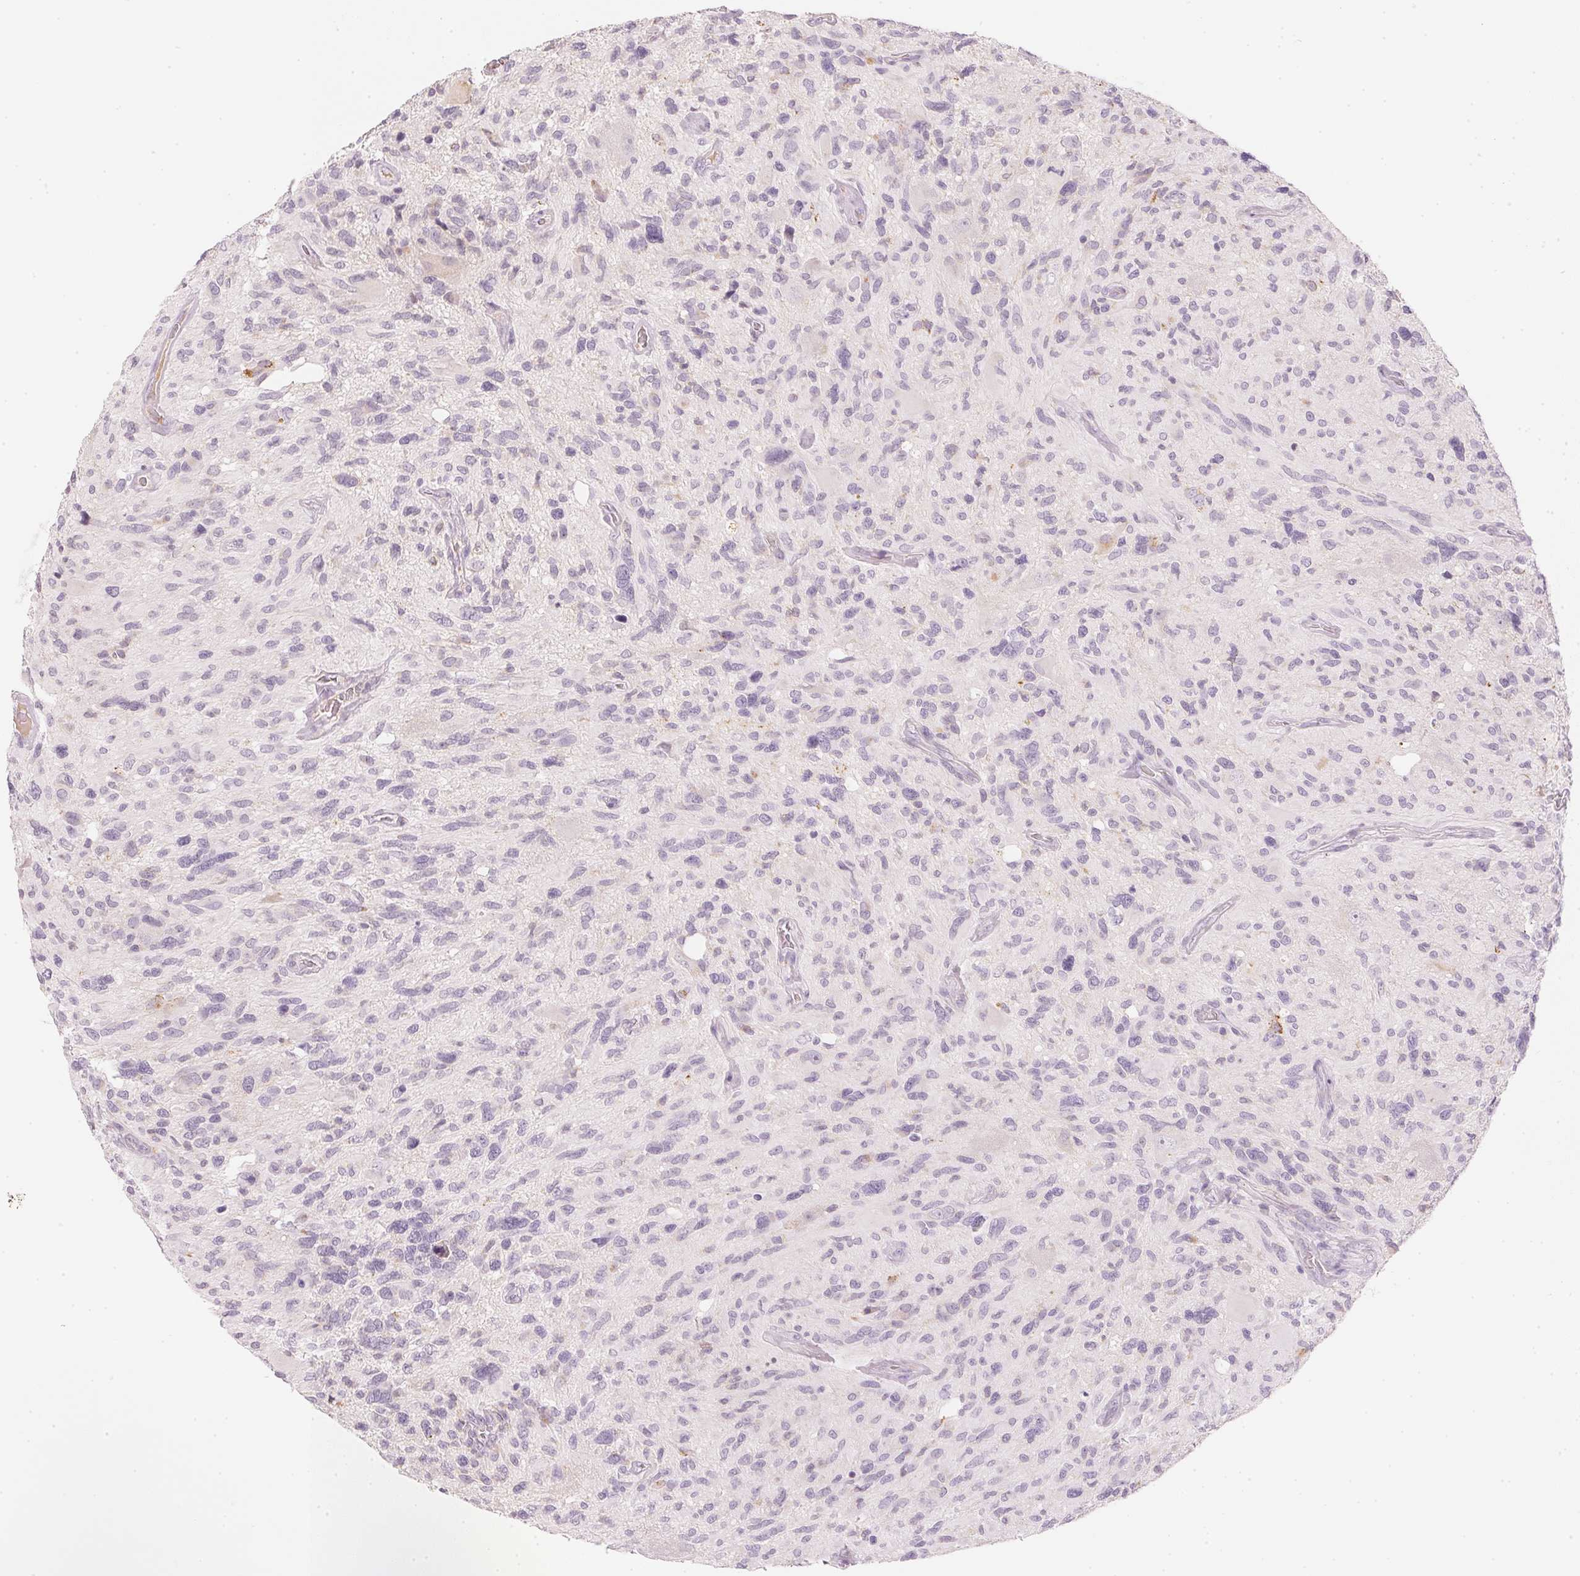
{"staining": {"intensity": "negative", "quantity": "none", "location": "none"}, "tissue": "glioma", "cell_type": "Tumor cells", "image_type": "cancer", "snomed": [{"axis": "morphology", "description": "Glioma, malignant, High grade"}, {"axis": "topography", "description": "Brain"}], "caption": "Glioma was stained to show a protein in brown. There is no significant positivity in tumor cells.", "gene": "RMDN2", "patient": {"sex": "male", "age": 49}}